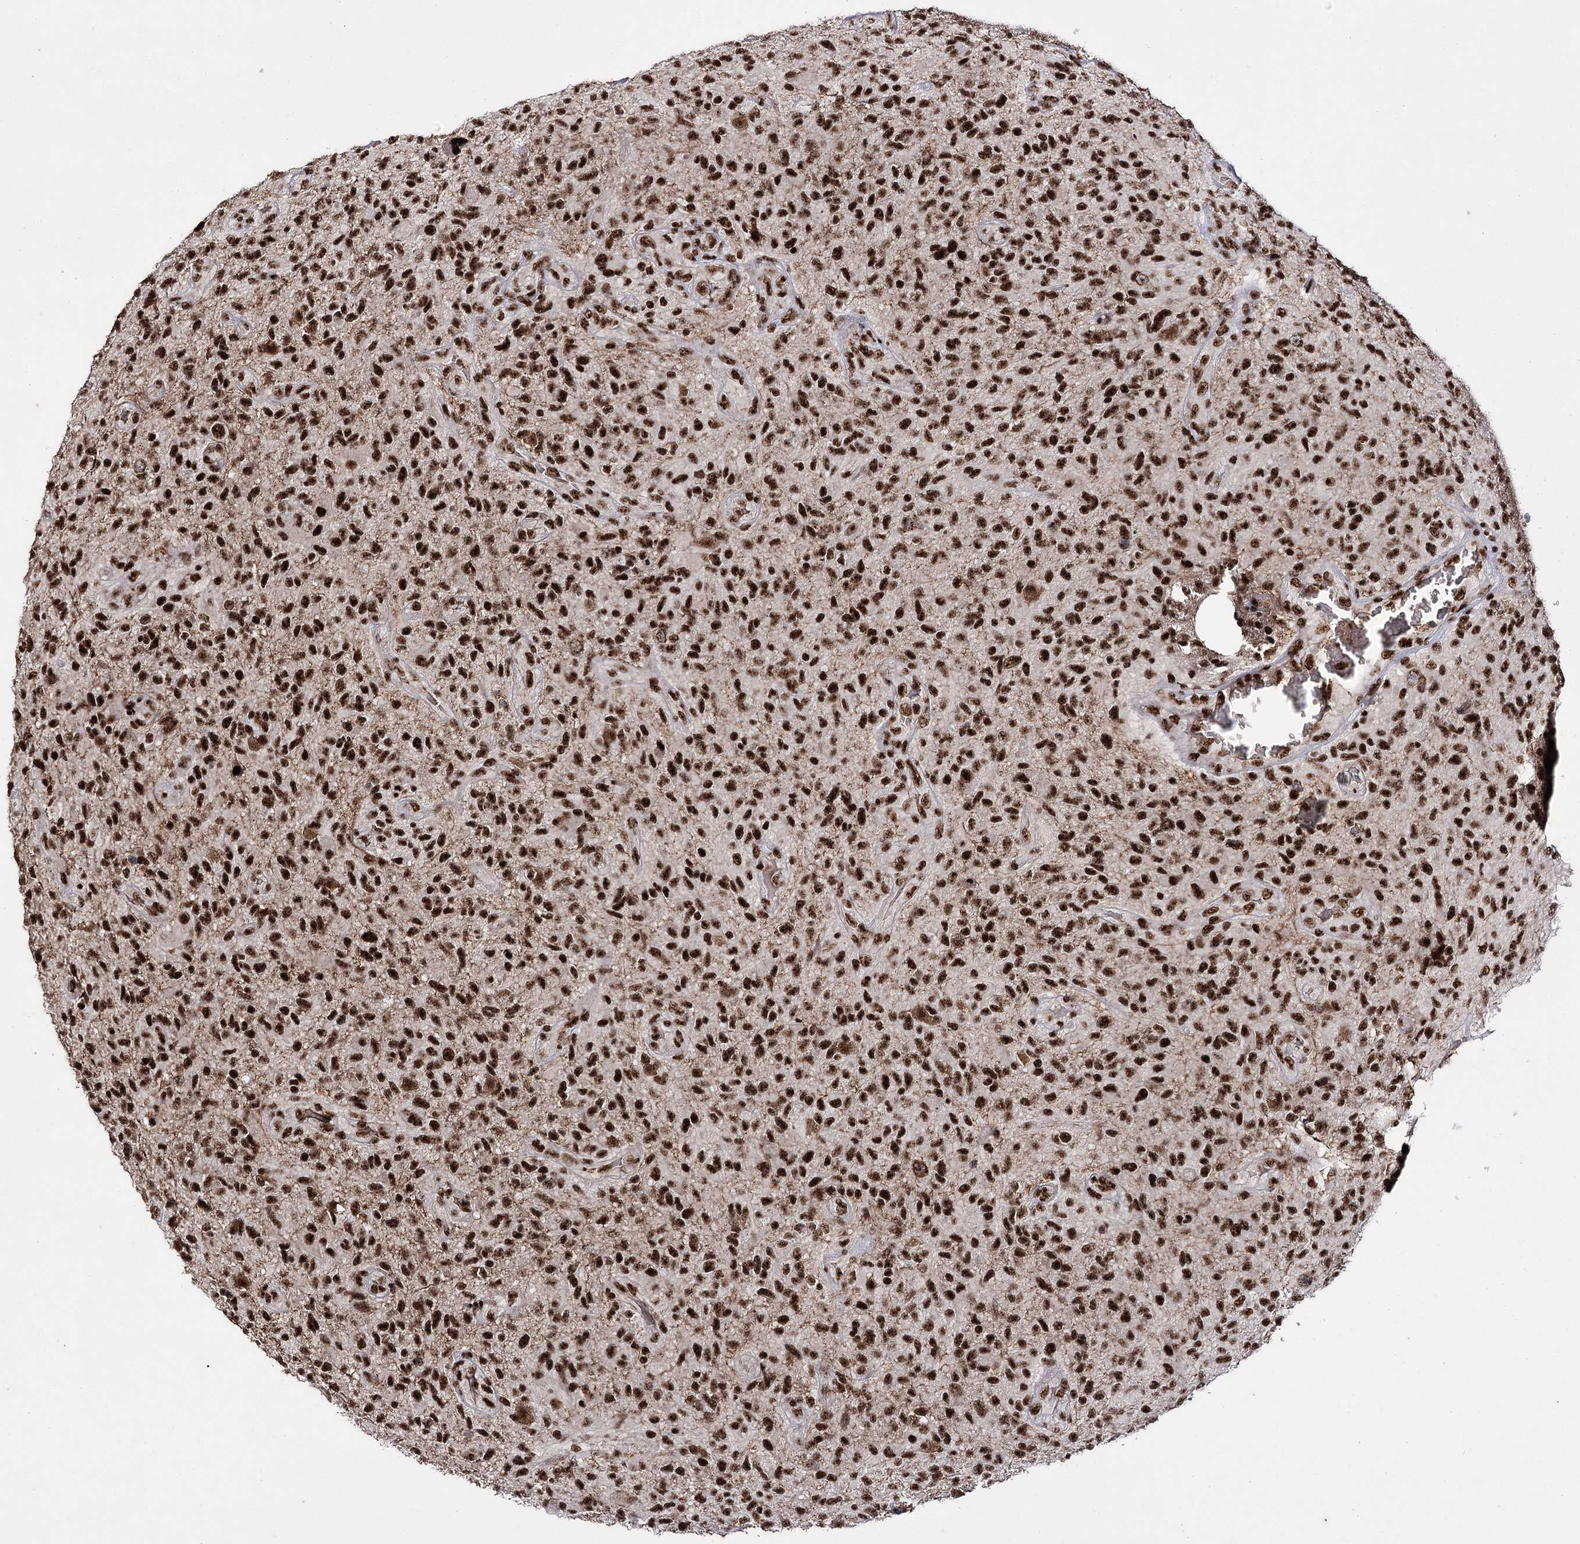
{"staining": {"intensity": "strong", "quantity": ">75%", "location": "nuclear"}, "tissue": "glioma", "cell_type": "Tumor cells", "image_type": "cancer", "snomed": [{"axis": "morphology", "description": "Glioma, malignant, High grade"}, {"axis": "topography", "description": "Brain"}], "caption": "This image demonstrates immunohistochemistry staining of glioma, with high strong nuclear staining in about >75% of tumor cells.", "gene": "PRPF40A", "patient": {"sex": "male", "age": 47}}